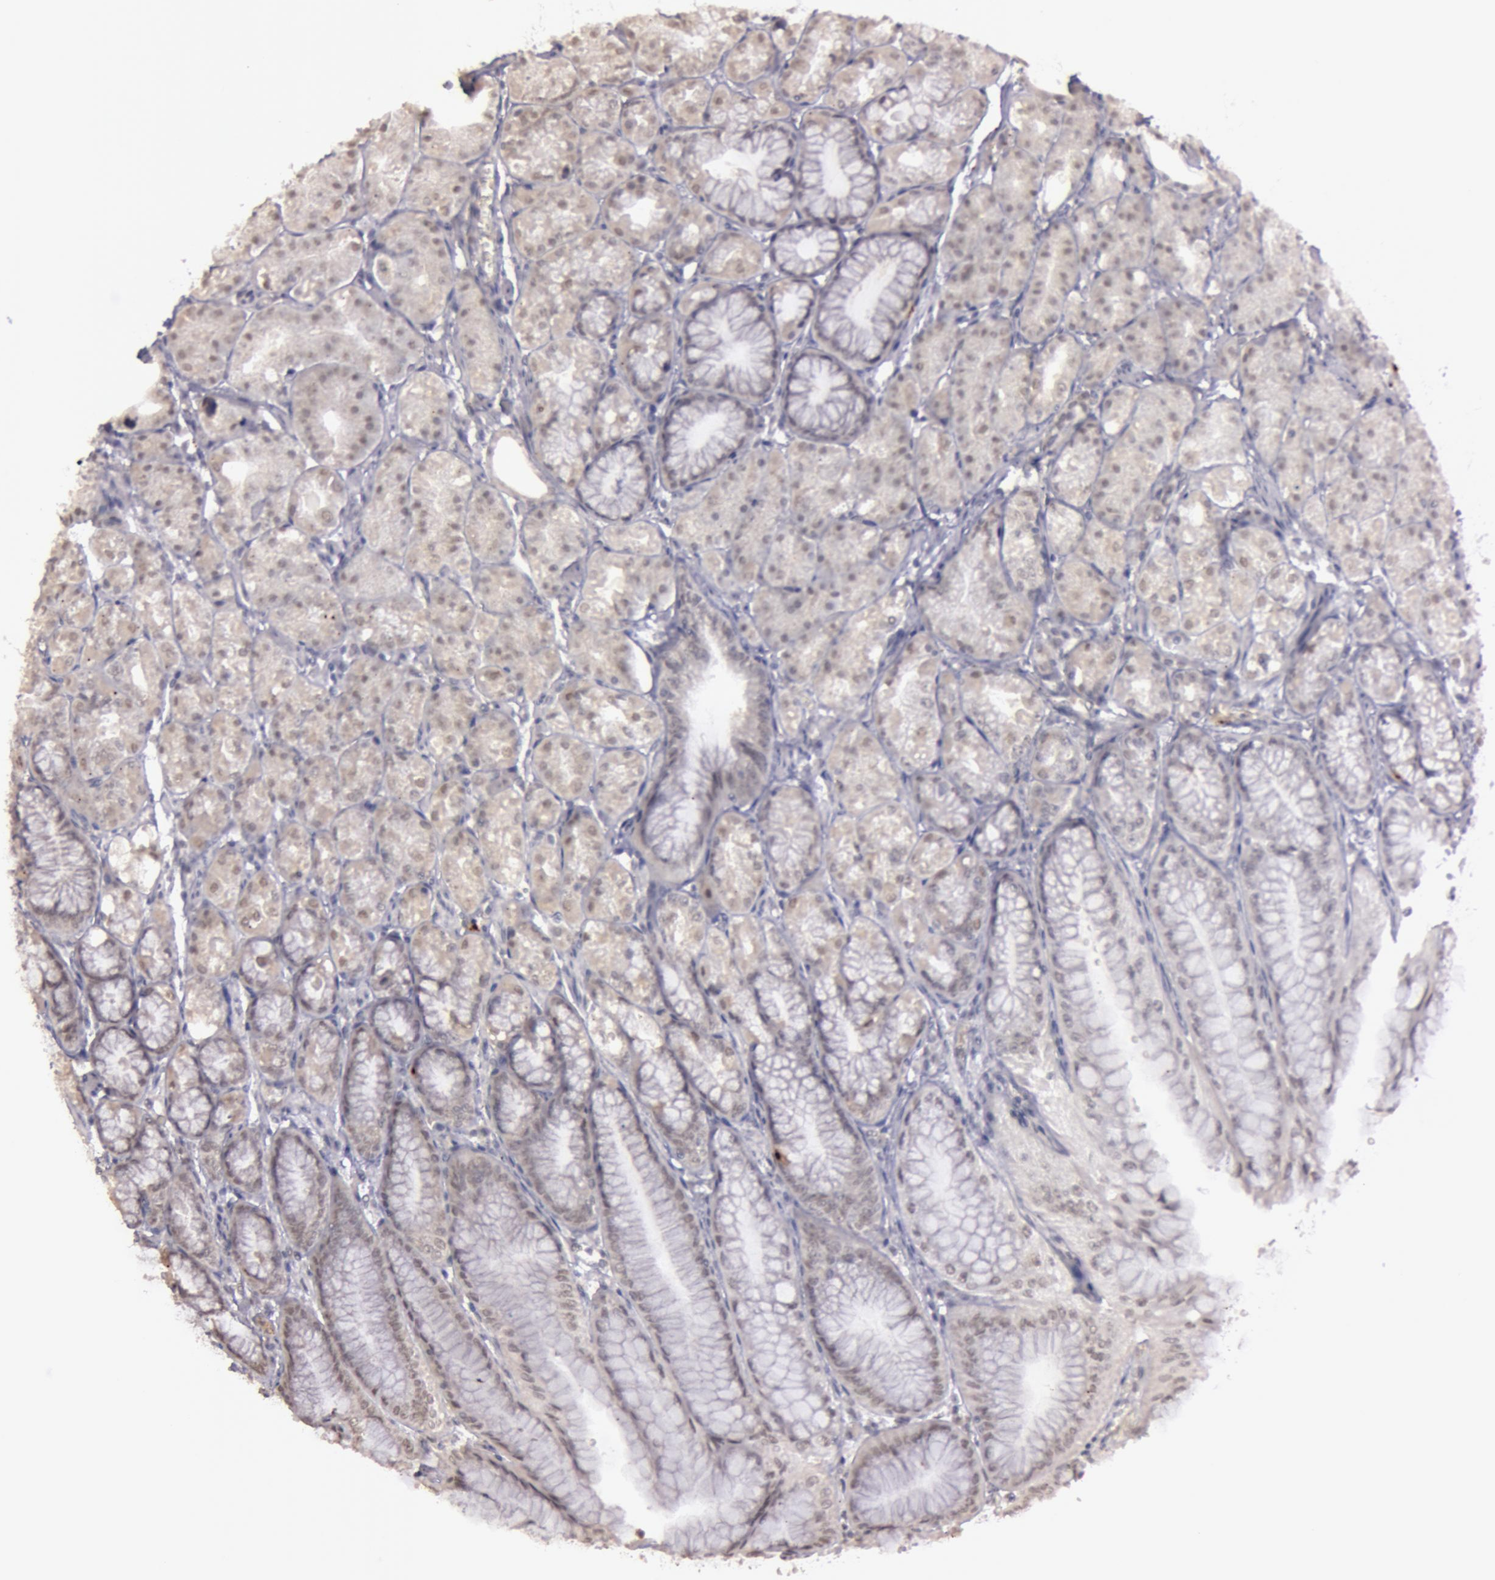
{"staining": {"intensity": "negative", "quantity": "none", "location": "none"}, "tissue": "stomach", "cell_type": "Glandular cells", "image_type": "normal", "snomed": [{"axis": "morphology", "description": "Normal tissue, NOS"}, {"axis": "topography", "description": "Stomach, lower"}], "caption": "Stomach was stained to show a protein in brown. There is no significant positivity in glandular cells. (DAB (3,3'-diaminobenzidine) IHC, high magnification).", "gene": "KDM6A", "patient": {"sex": "male", "age": 71}}